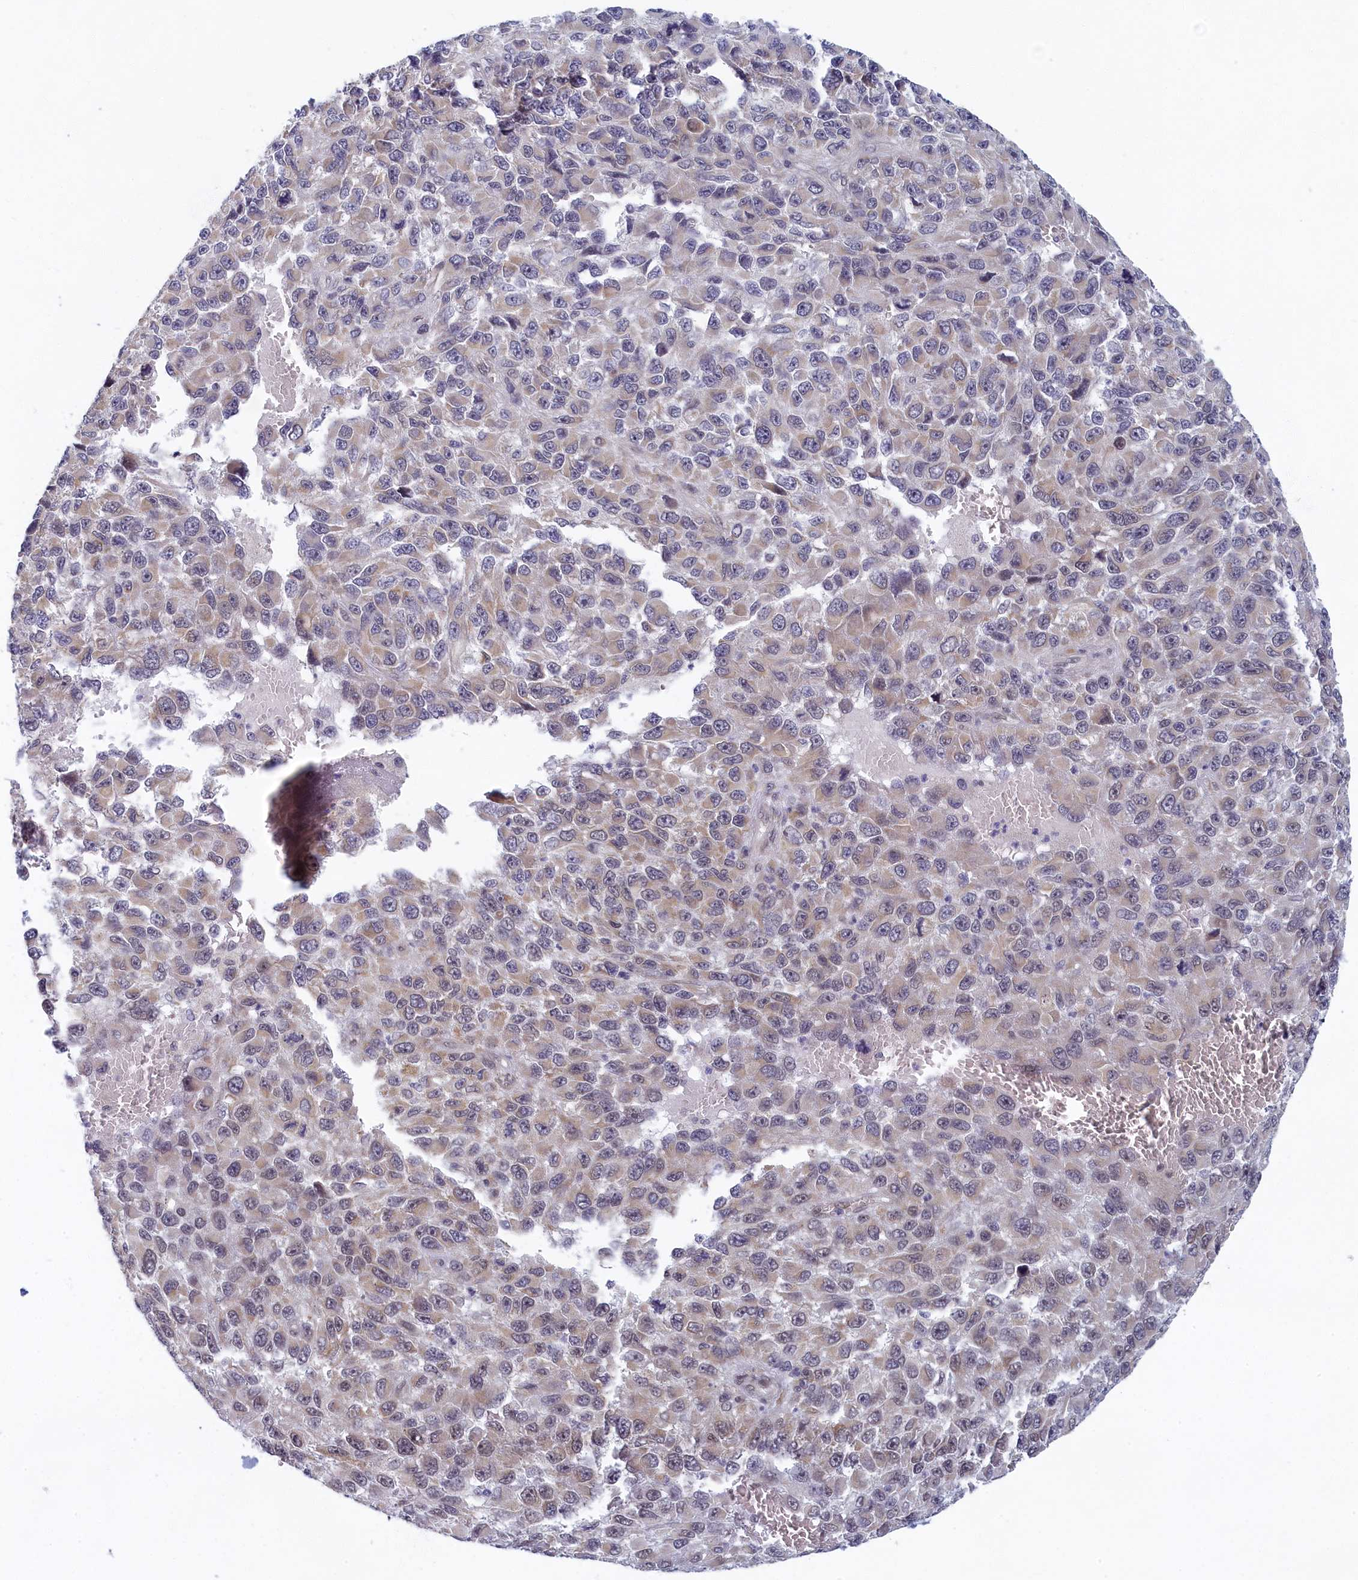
{"staining": {"intensity": "weak", "quantity": "<25%", "location": "cytoplasmic/membranous"}, "tissue": "melanoma", "cell_type": "Tumor cells", "image_type": "cancer", "snomed": [{"axis": "morphology", "description": "Normal tissue, NOS"}, {"axis": "morphology", "description": "Malignant melanoma, NOS"}, {"axis": "topography", "description": "Skin"}], "caption": "A high-resolution image shows immunohistochemistry (IHC) staining of melanoma, which demonstrates no significant staining in tumor cells.", "gene": "DNAJC17", "patient": {"sex": "female", "age": 96}}